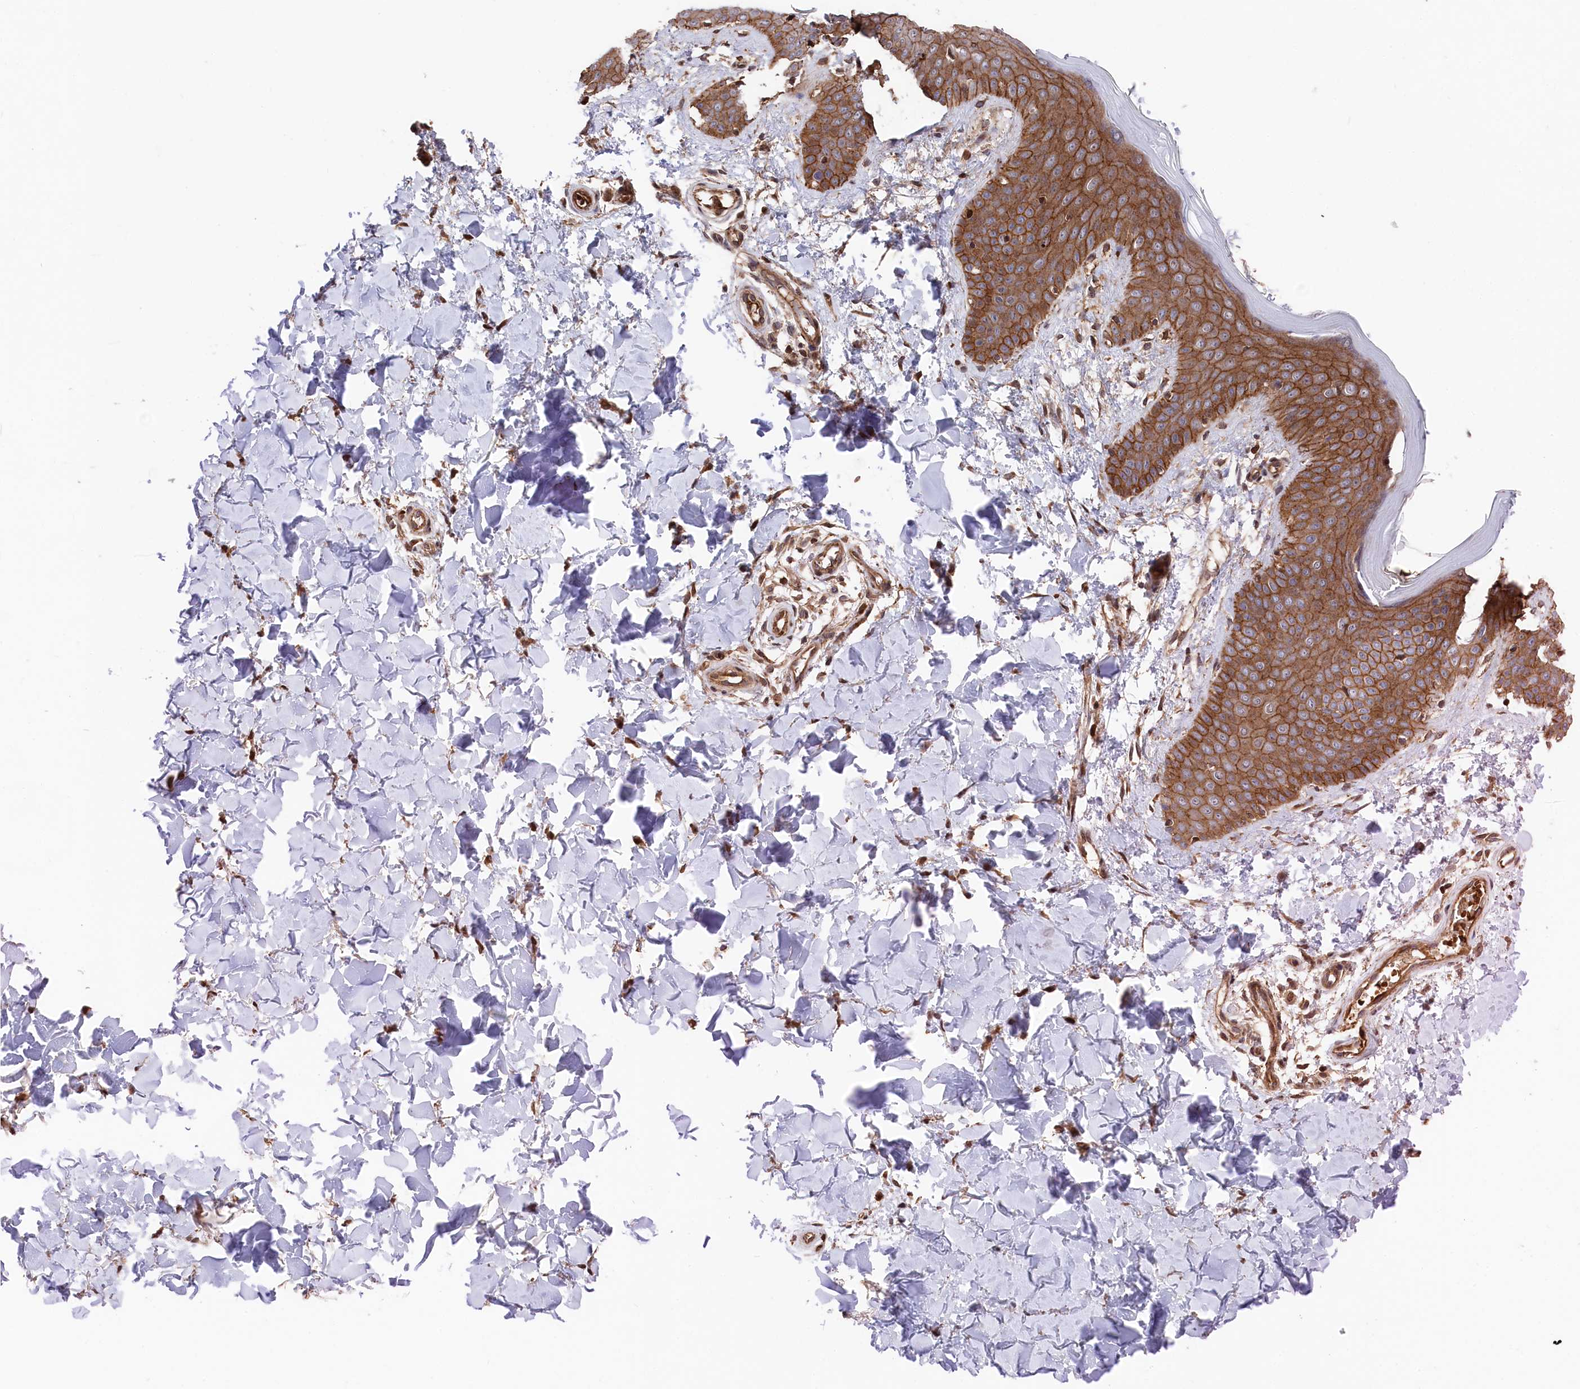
{"staining": {"intensity": "strong", "quantity": ">75%", "location": "cytoplasmic/membranous"}, "tissue": "skin", "cell_type": "Fibroblasts", "image_type": "normal", "snomed": [{"axis": "morphology", "description": "Normal tissue, NOS"}, {"axis": "topography", "description": "Skin"}], "caption": "Unremarkable skin was stained to show a protein in brown. There is high levels of strong cytoplasmic/membranous staining in about >75% of fibroblasts. Ihc stains the protein in brown and the nuclei are stained blue.", "gene": "TNKS1BP1", "patient": {"sex": "male", "age": 36}}